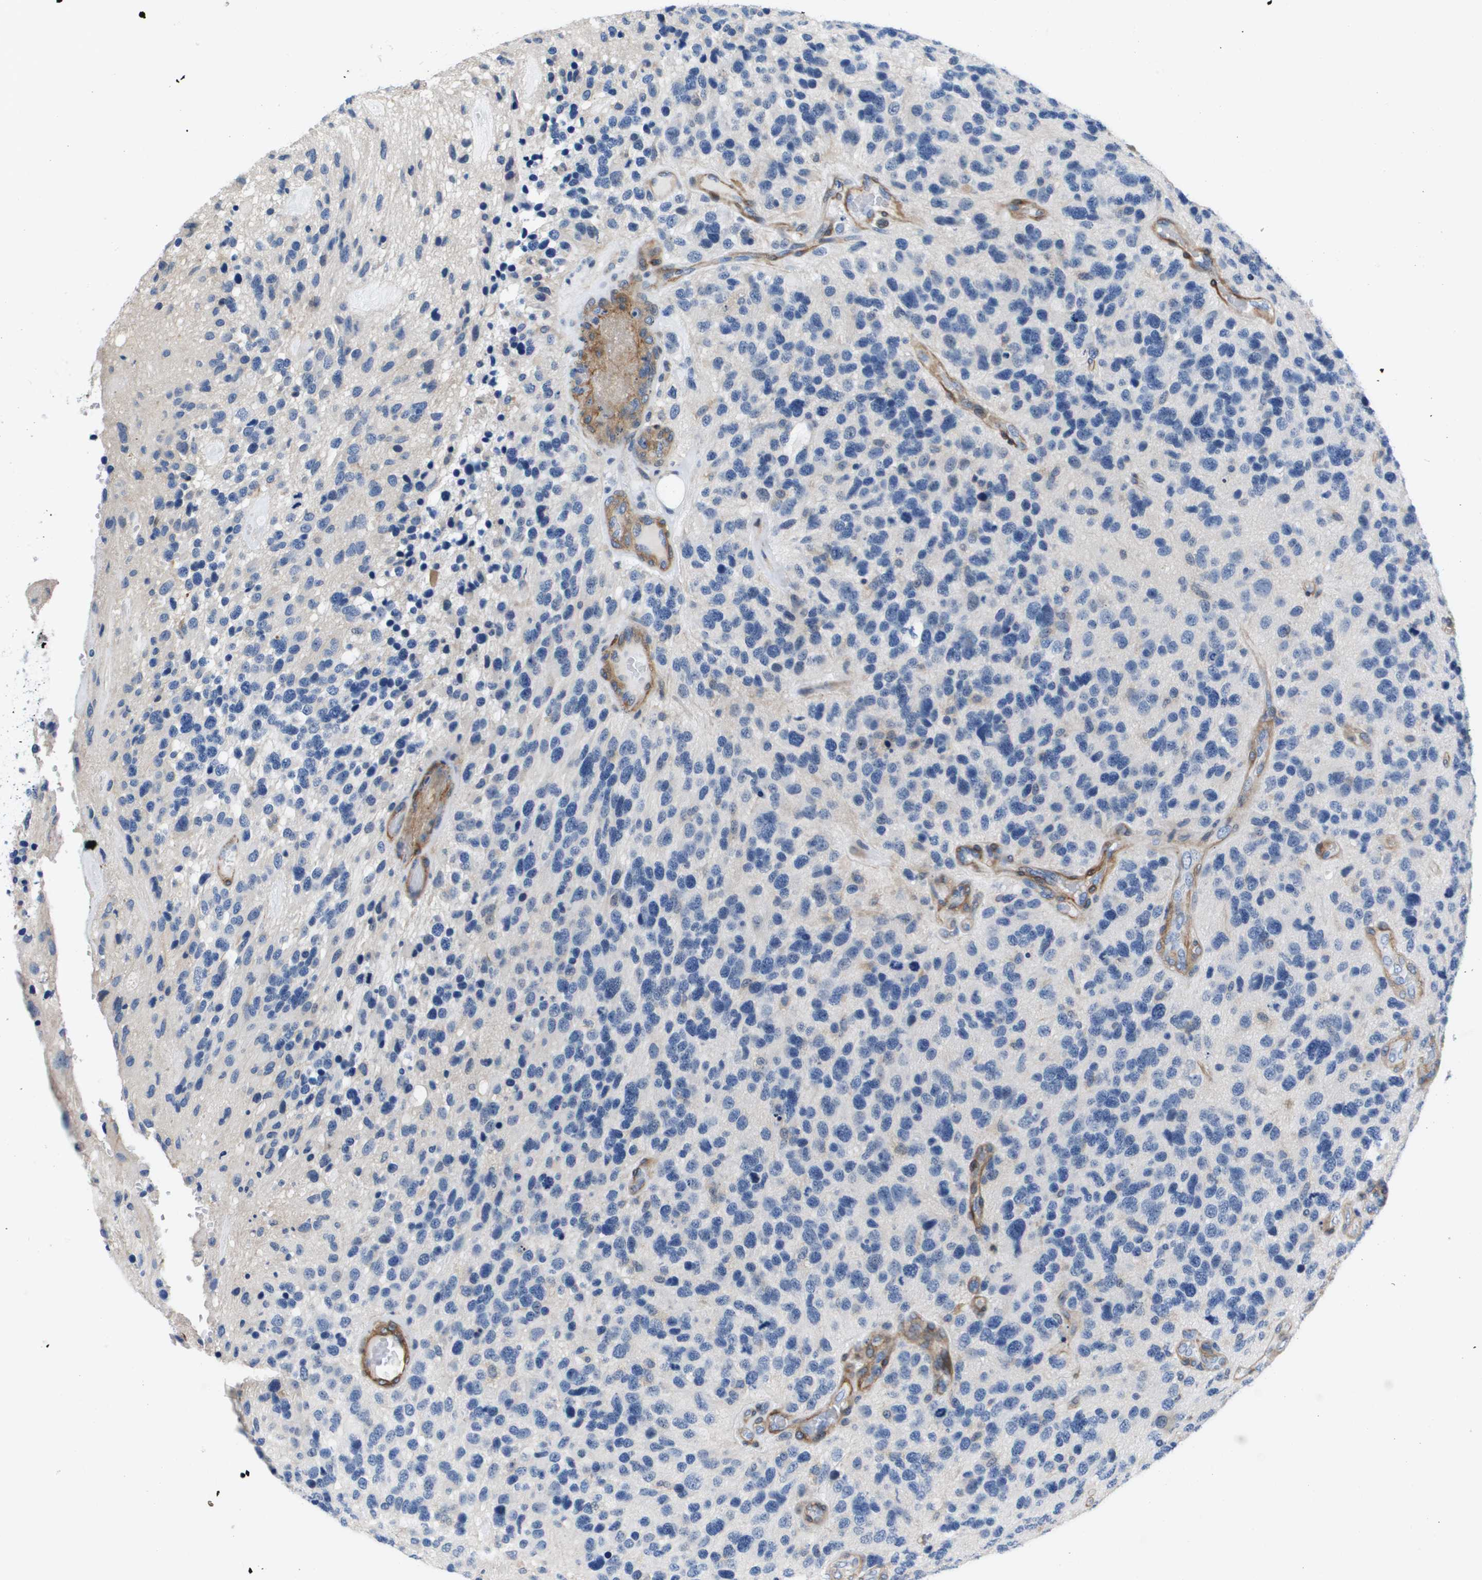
{"staining": {"intensity": "negative", "quantity": "none", "location": "none"}, "tissue": "glioma", "cell_type": "Tumor cells", "image_type": "cancer", "snomed": [{"axis": "morphology", "description": "Glioma, malignant, High grade"}, {"axis": "topography", "description": "Brain"}], "caption": "Glioma stained for a protein using immunohistochemistry (IHC) shows no staining tumor cells.", "gene": "LPP", "patient": {"sex": "female", "age": 58}}